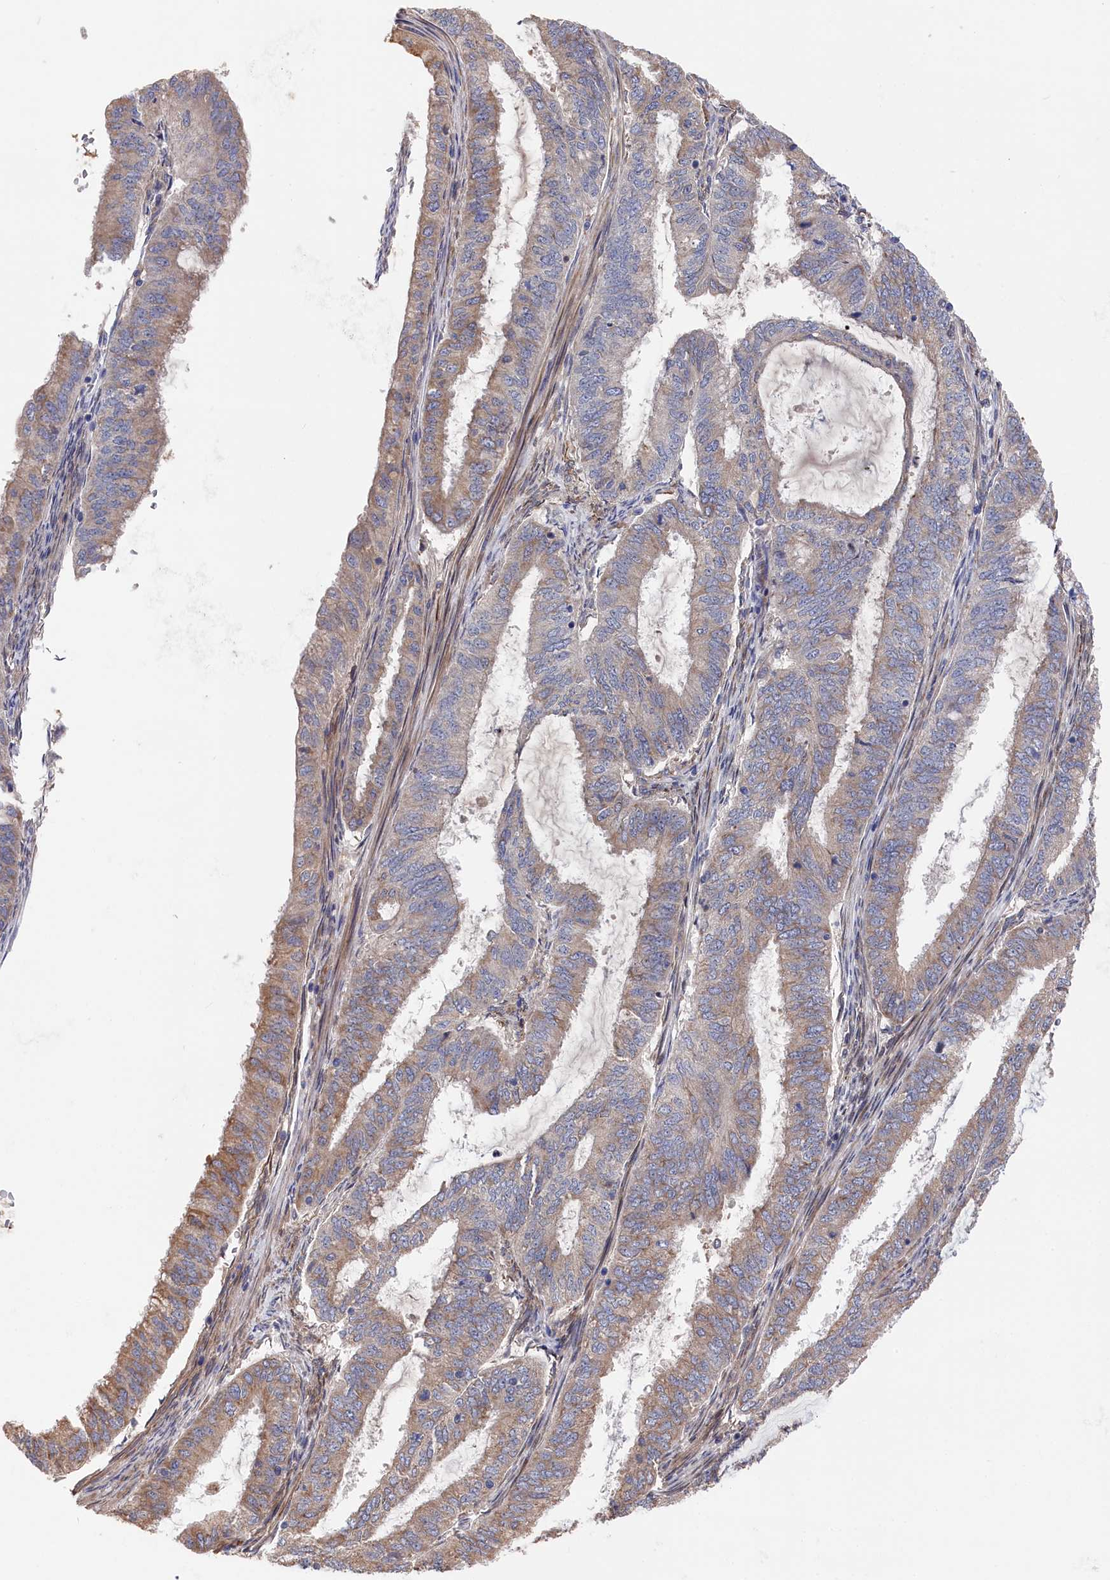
{"staining": {"intensity": "weak", "quantity": "25%-75%", "location": "cytoplasmic/membranous"}, "tissue": "endometrial cancer", "cell_type": "Tumor cells", "image_type": "cancer", "snomed": [{"axis": "morphology", "description": "Adenocarcinoma, NOS"}, {"axis": "topography", "description": "Endometrium"}], "caption": "Endometrial cancer stained with DAB immunohistochemistry exhibits low levels of weak cytoplasmic/membranous staining in approximately 25%-75% of tumor cells.", "gene": "CYB5D2", "patient": {"sex": "female", "age": 51}}